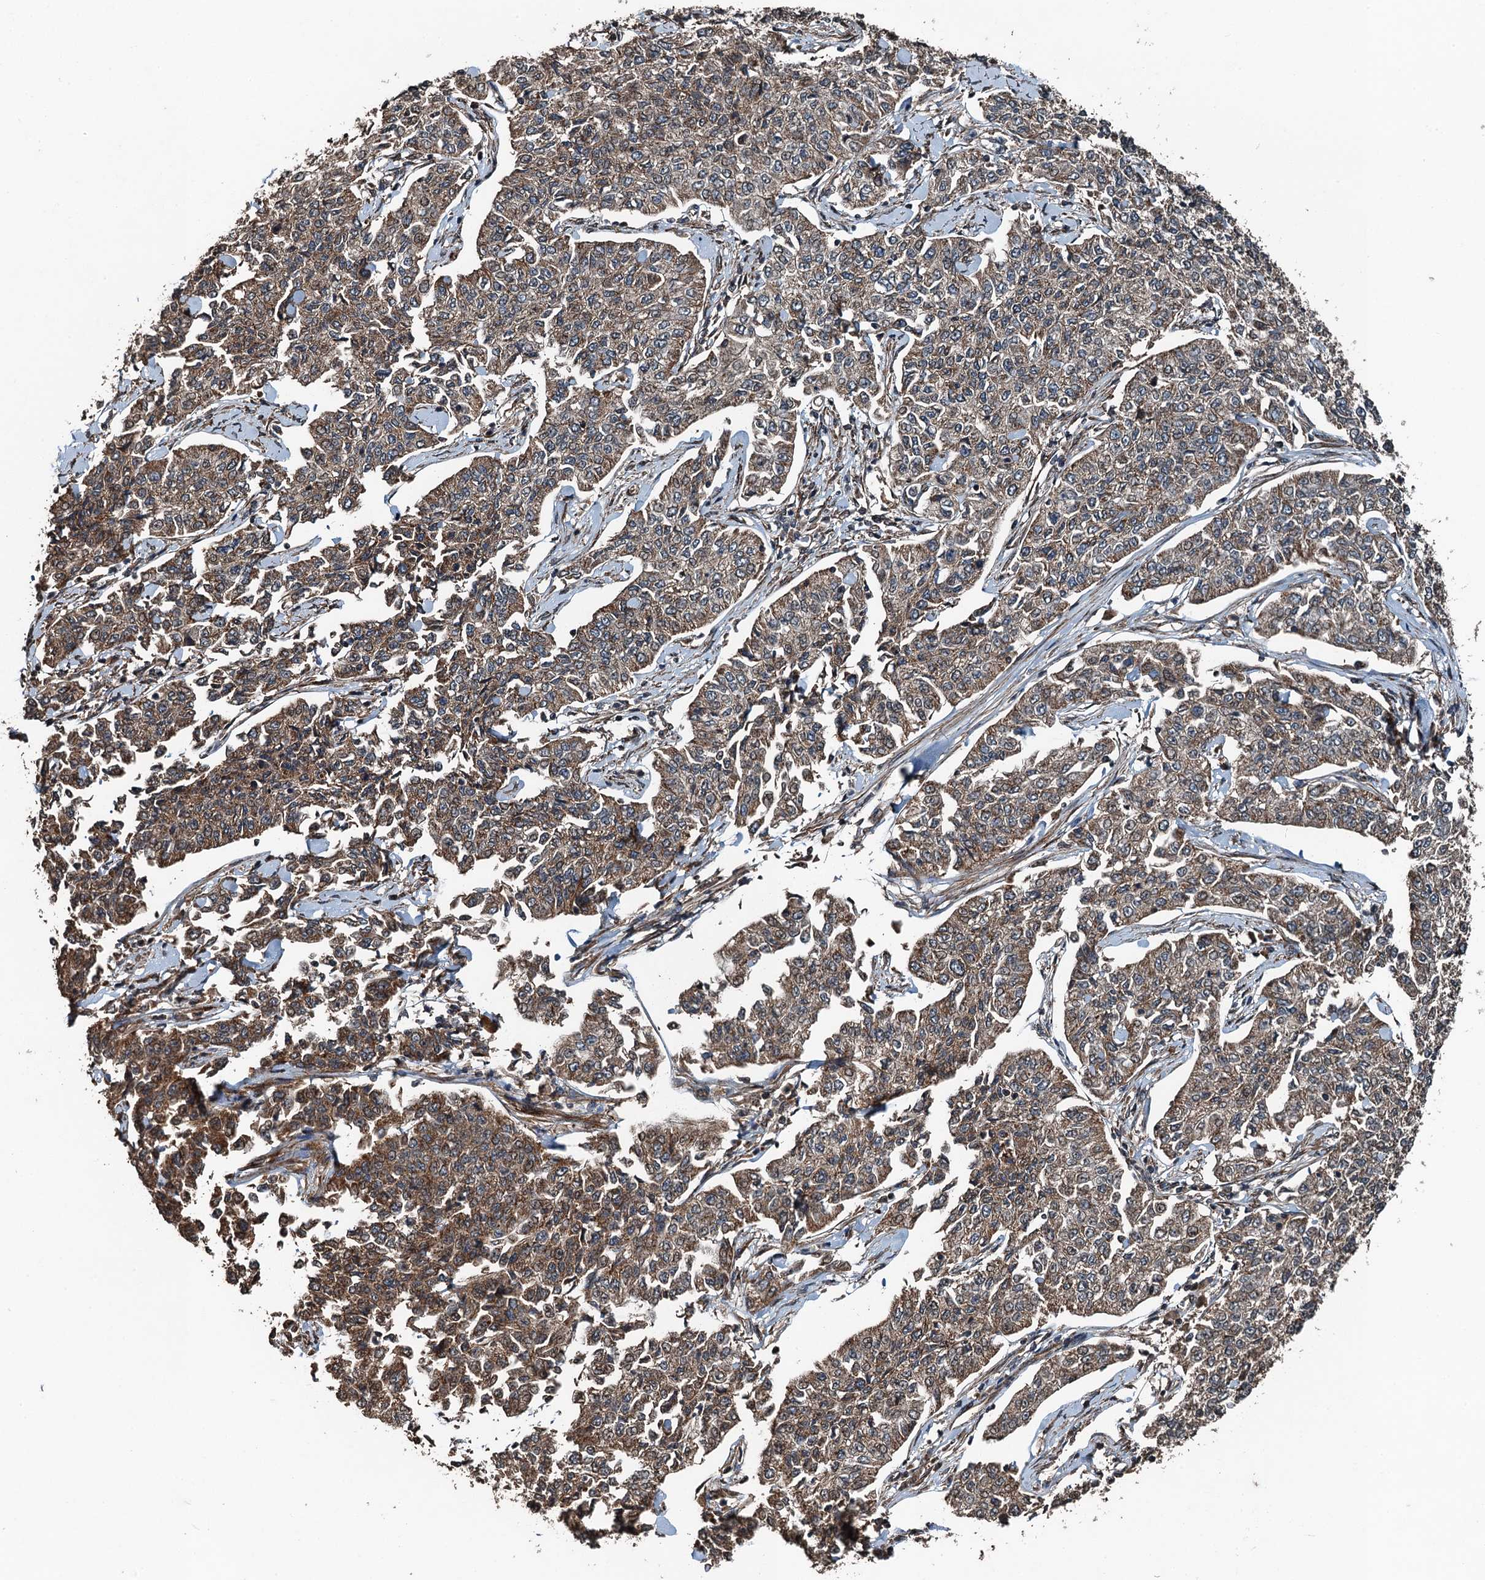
{"staining": {"intensity": "moderate", "quantity": ">75%", "location": "cytoplasmic/membranous"}, "tissue": "cervical cancer", "cell_type": "Tumor cells", "image_type": "cancer", "snomed": [{"axis": "morphology", "description": "Squamous cell carcinoma, NOS"}, {"axis": "topography", "description": "Cervix"}], "caption": "Immunohistochemistry (IHC) of cervical cancer reveals medium levels of moderate cytoplasmic/membranous expression in approximately >75% of tumor cells. Using DAB (3,3'-diaminobenzidine) (brown) and hematoxylin (blue) stains, captured at high magnification using brightfield microscopy.", "gene": "TCTN1", "patient": {"sex": "female", "age": 35}}